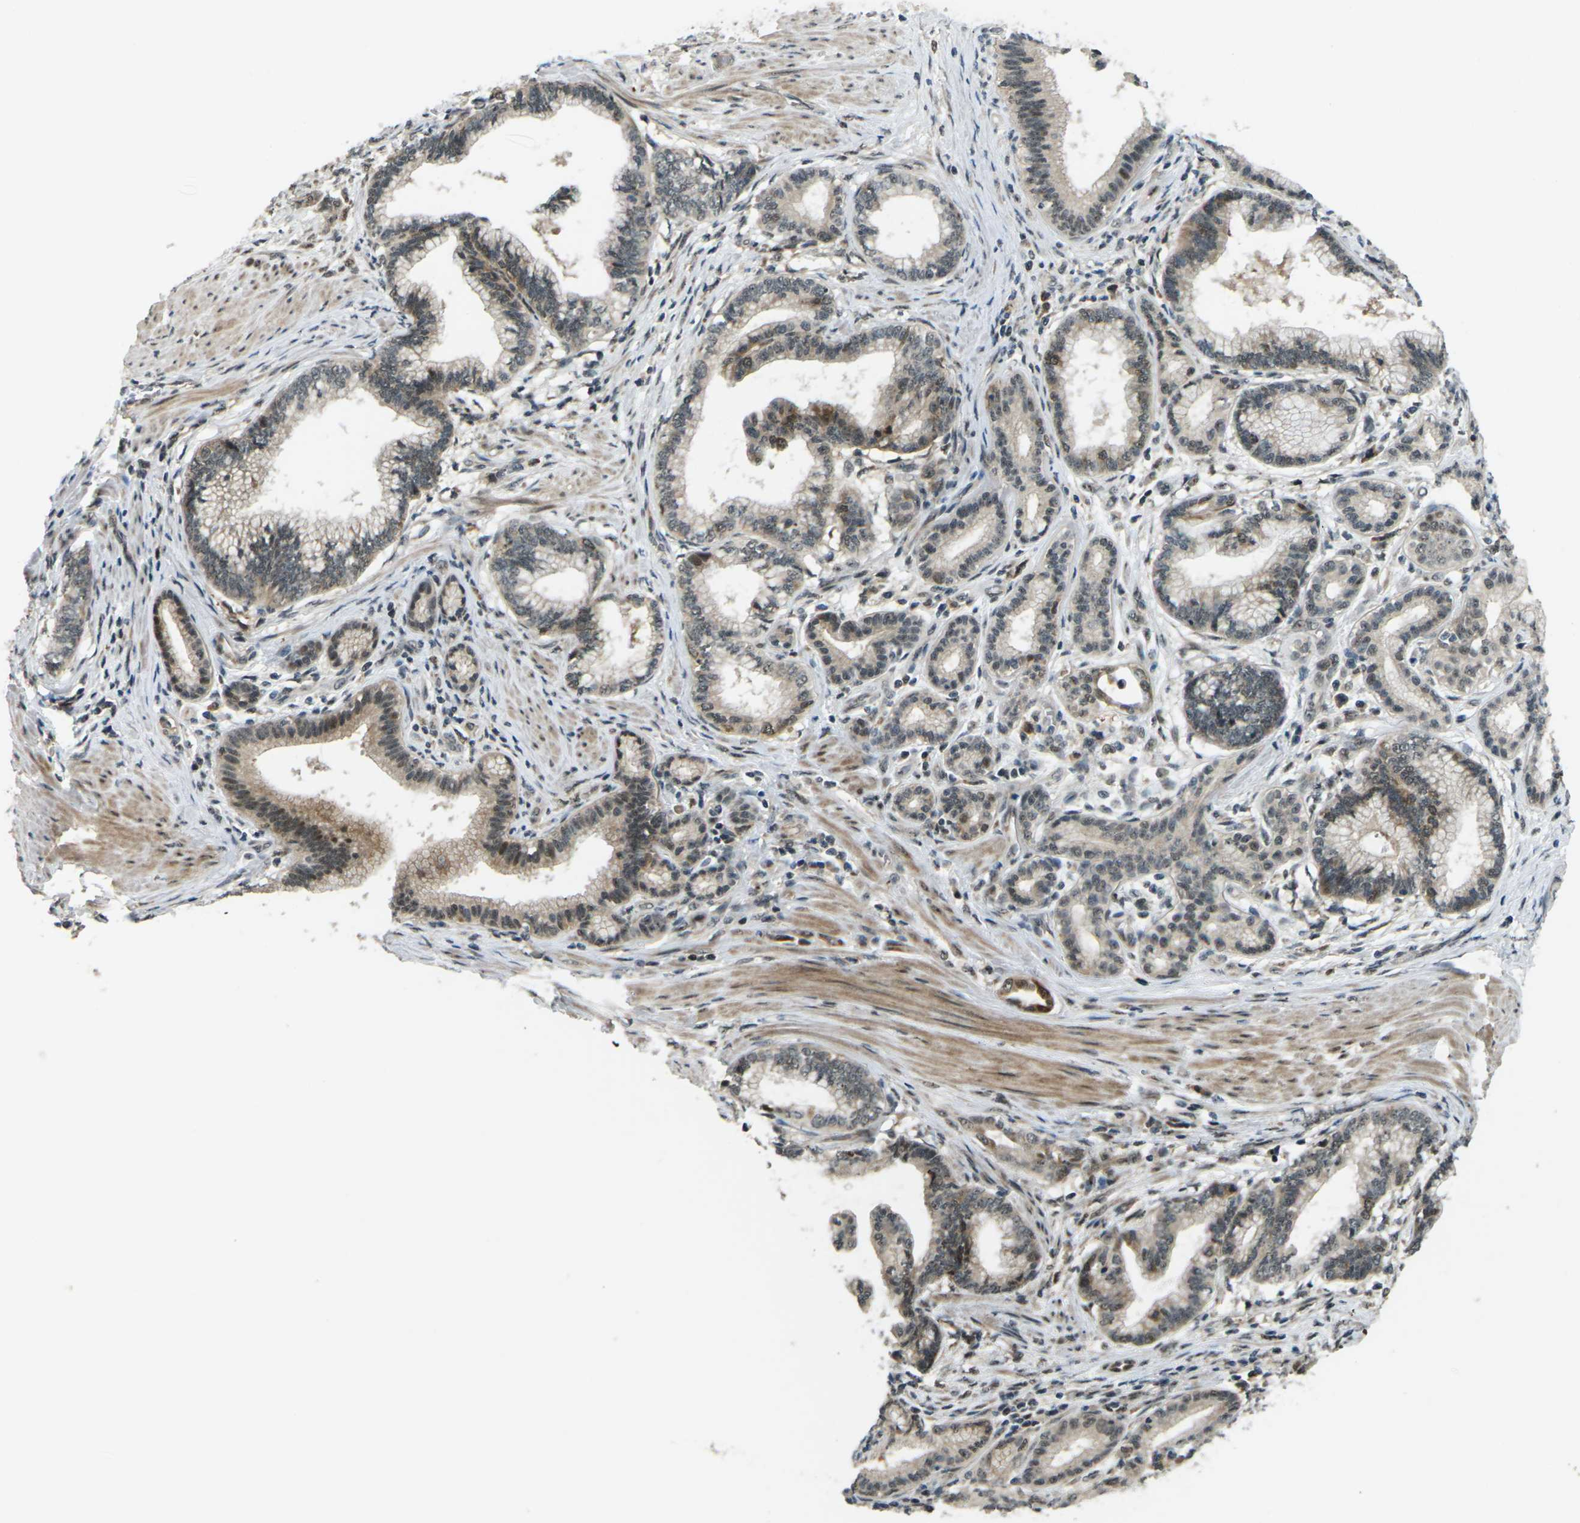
{"staining": {"intensity": "weak", "quantity": ">75%", "location": "cytoplasmic/membranous"}, "tissue": "pancreatic cancer", "cell_type": "Tumor cells", "image_type": "cancer", "snomed": [{"axis": "morphology", "description": "Adenocarcinoma, NOS"}, {"axis": "topography", "description": "Pancreas"}], "caption": "High-power microscopy captured an IHC histopathology image of pancreatic adenocarcinoma, revealing weak cytoplasmic/membranous expression in about >75% of tumor cells. (DAB (3,3'-diaminobenzidine) IHC with brightfield microscopy, high magnification).", "gene": "UBE2S", "patient": {"sex": "female", "age": 64}}